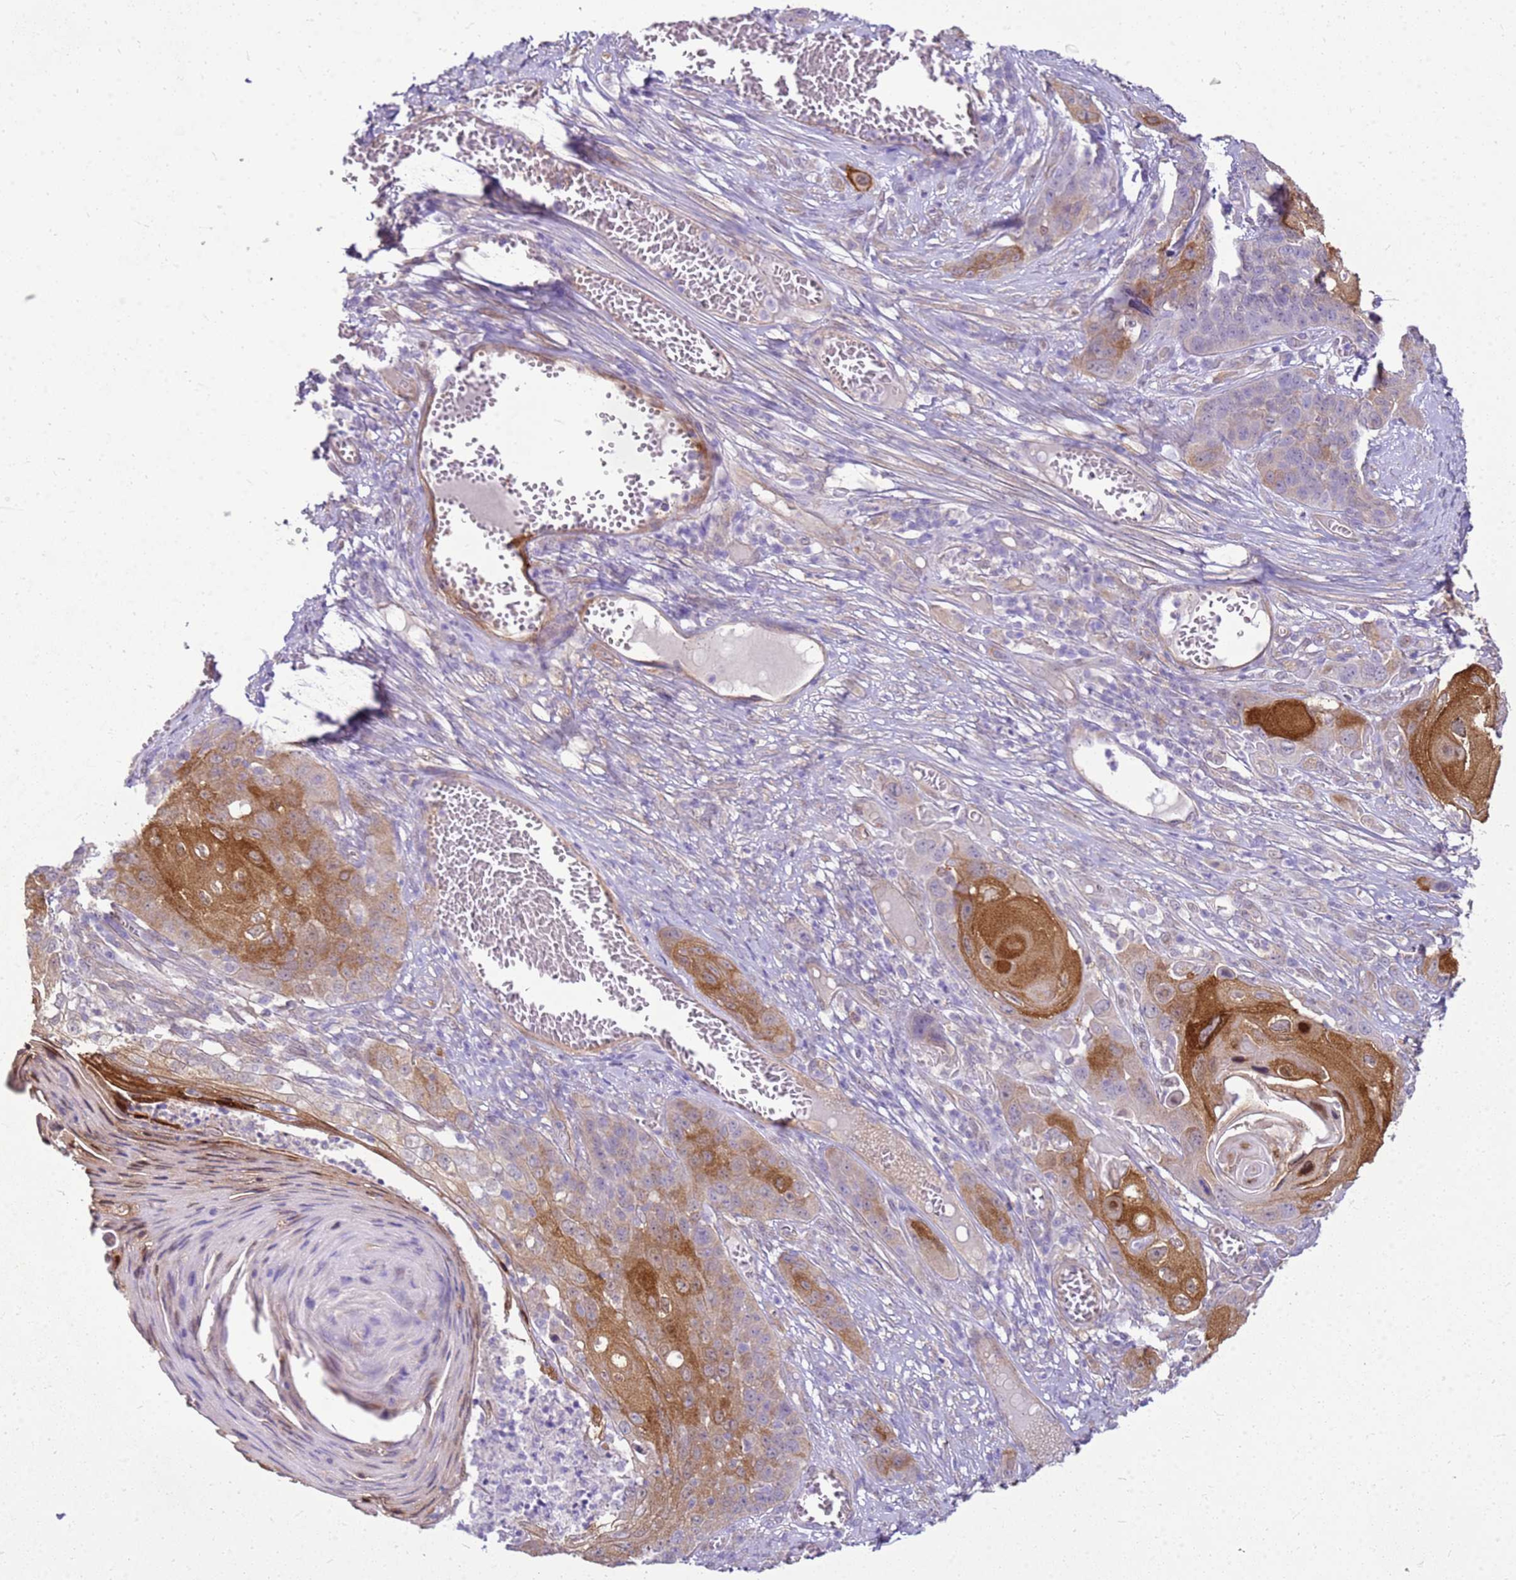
{"staining": {"intensity": "moderate", "quantity": "25%-75%", "location": "cytoplasmic/membranous"}, "tissue": "skin cancer", "cell_type": "Tumor cells", "image_type": "cancer", "snomed": [{"axis": "morphology", "description": "Squamous cell carcinoma, NOS"}, {"axis": "topography", "description": "Skin"}], "caption": "Protein expression analysis of human skin cancer (squamous cell carcinoma) reveals moderate cytoplasmic/membranous positivity in approximately 25%-75% of tumor cells.", "gene": "HSPB1", "patient": {"sex": "male", "age": 55}}